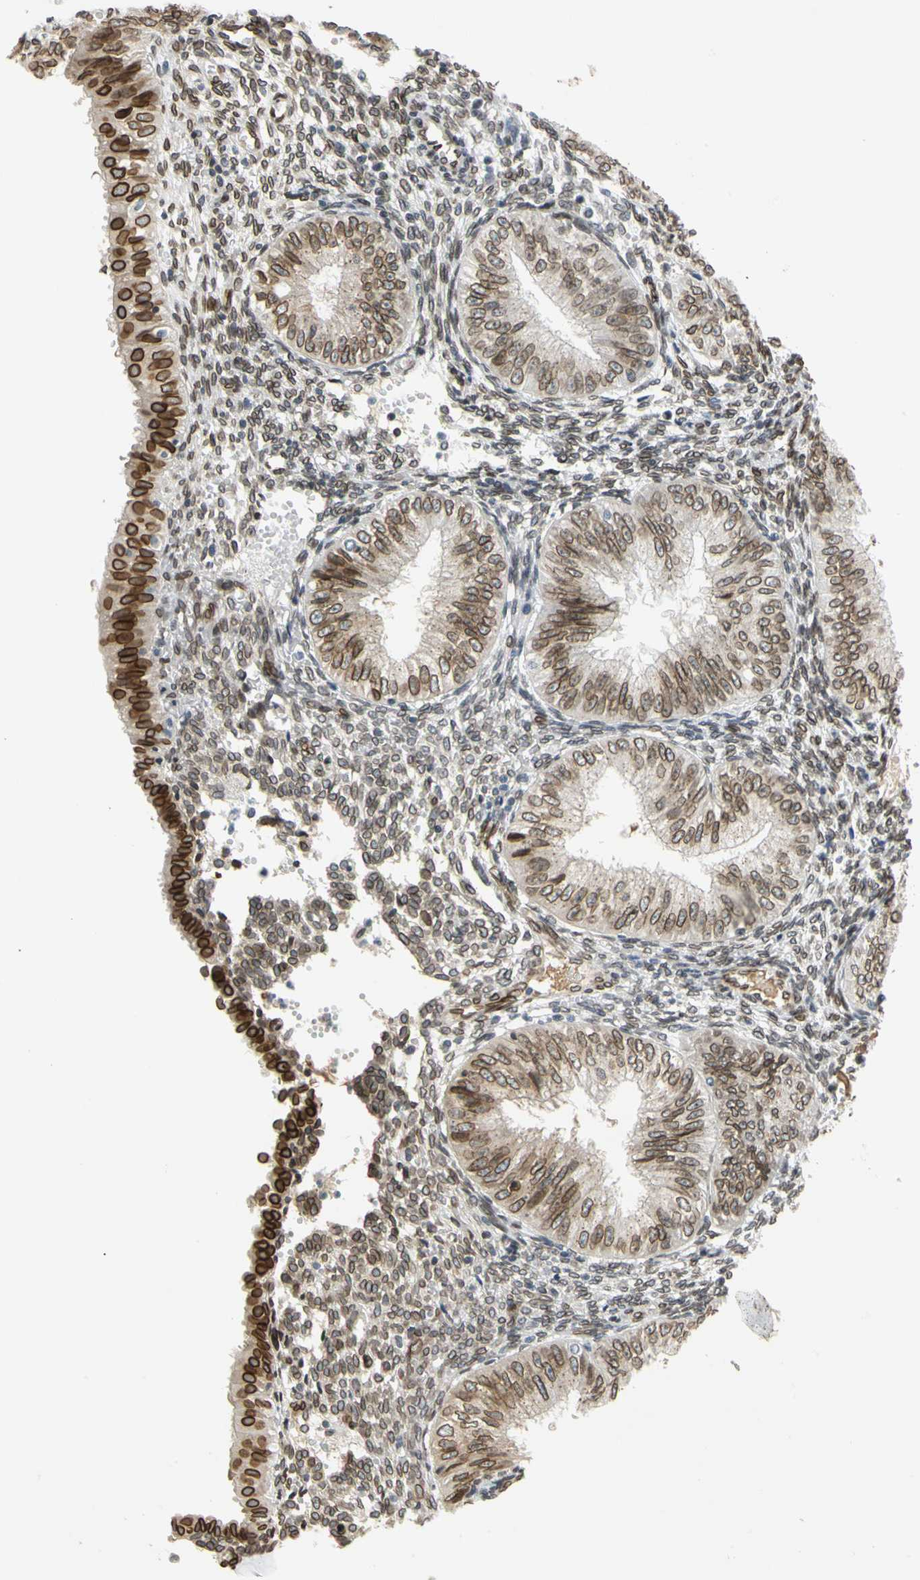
{"staining": {"intensity": "moderate", "quantity": ">75%", "location": "cytoplasmic/membranous,nuclear"}, "tissue": "endometrial cancer", "cell_type": "Tumor cells", "image_type": "cancer", "snomed": [{"axis": "morphology", "description": "Normal tissue, NOS"}, {"axis": "morphology", "description": "Adenocarcinoma, NOS"}, {"axis": "topography", "description": "Endometrium"}], "caption": "A micrograph of endometrial cancer stained for a protein demonstrates moderate cytoplasmic/membranous and nuclear brown staining in tumor cells.", "gene": "SUN1", "patient": {"sex": "female", "age": 53}}